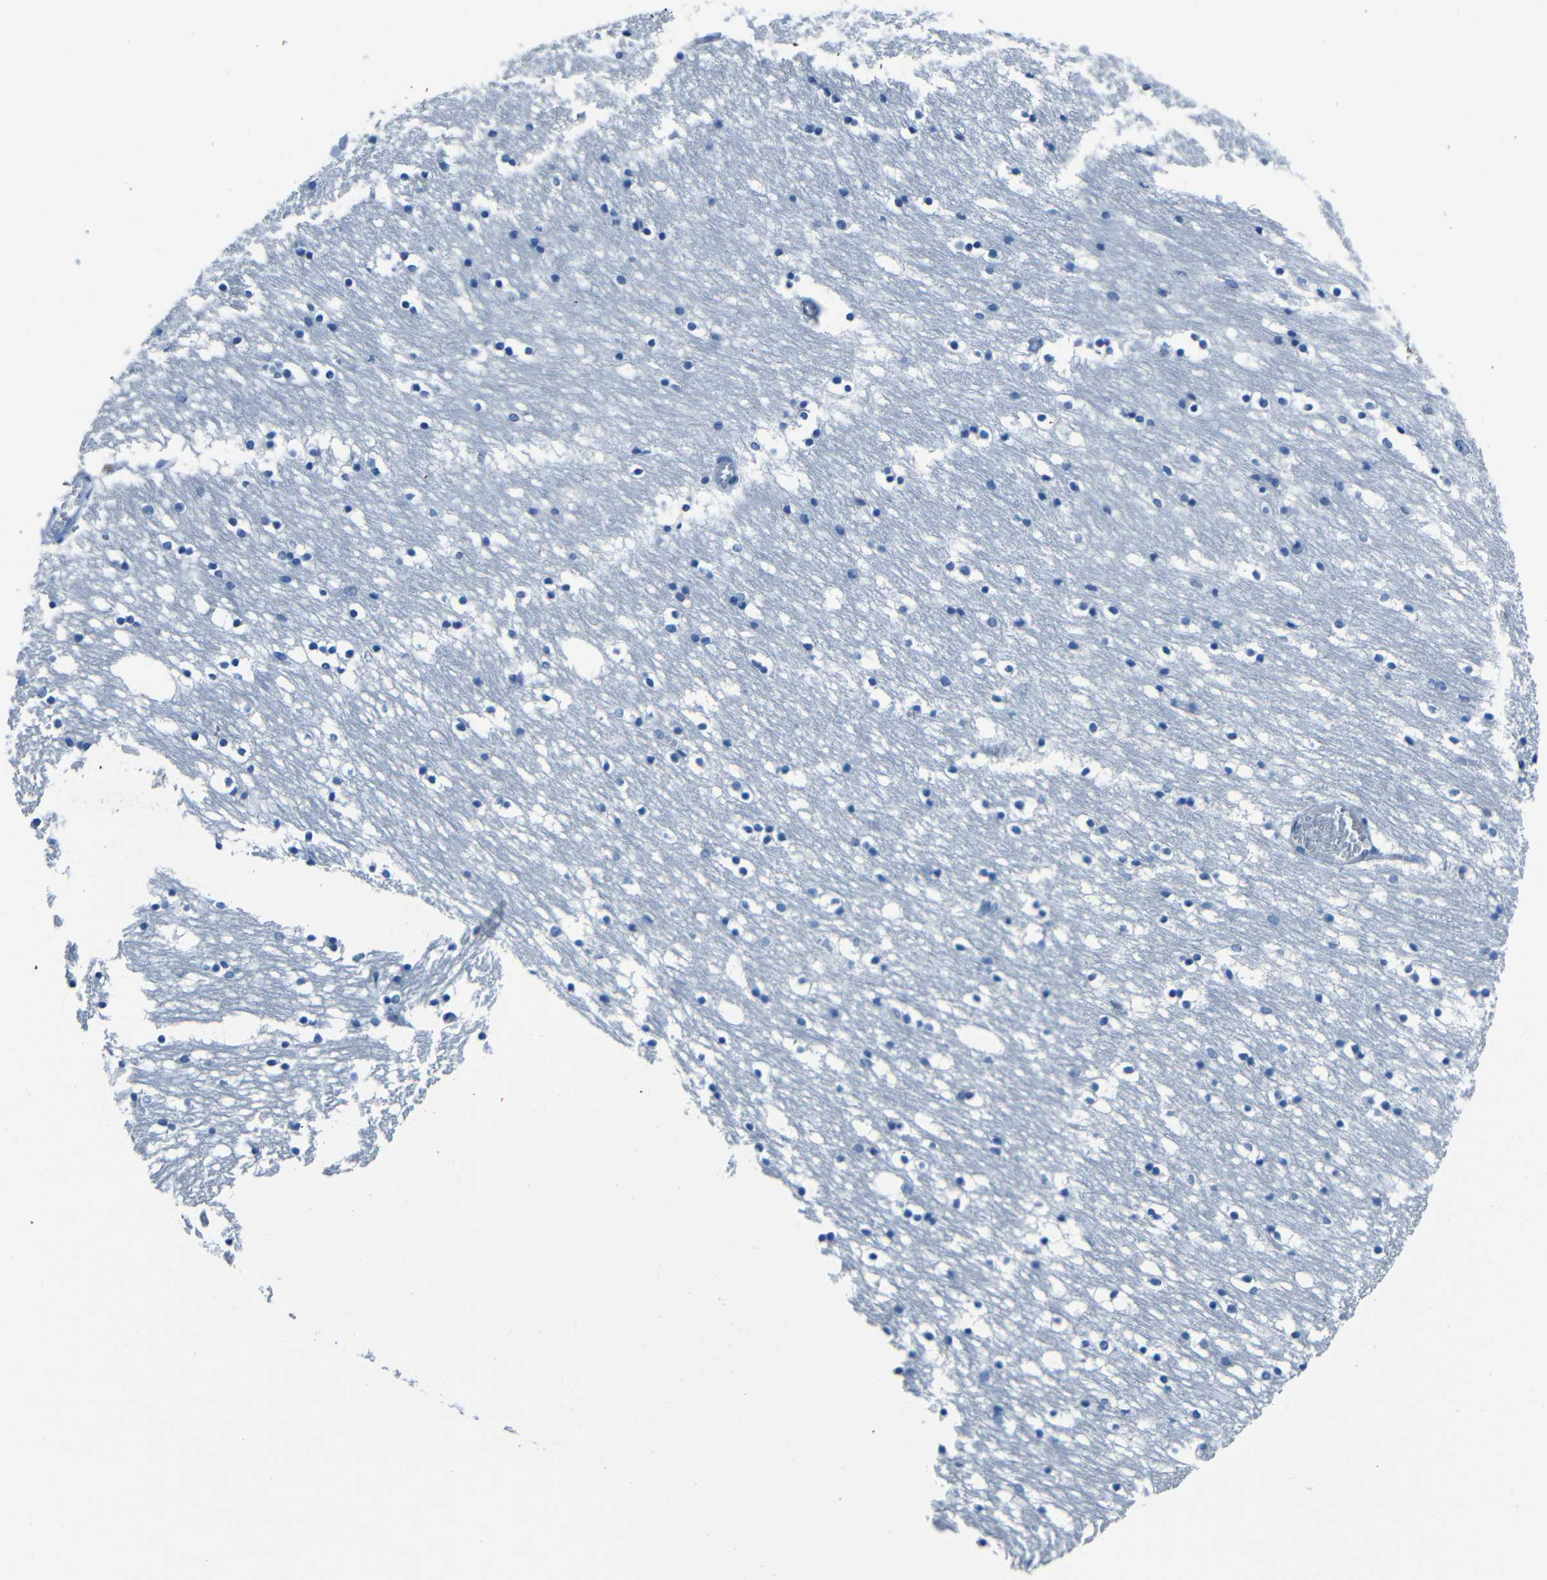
{"staining": {"intensity": "negative", "quantity": "none", "location": "none"}, "tissue": "caudate", "cell_type": "Glial cells", "image_type": "normal", "snomed": [{"axis": "morphology", "description": "Normal tissue, NOS"}, {"axis": "topography", "description": "Lateral ventricle wall"}], "caption": "A histopathology image of caudate stained for a protein demonstrates no brown staining in glial cells.", "gene": "FBN2", "patient": {"sex": "male", "age": 45}}